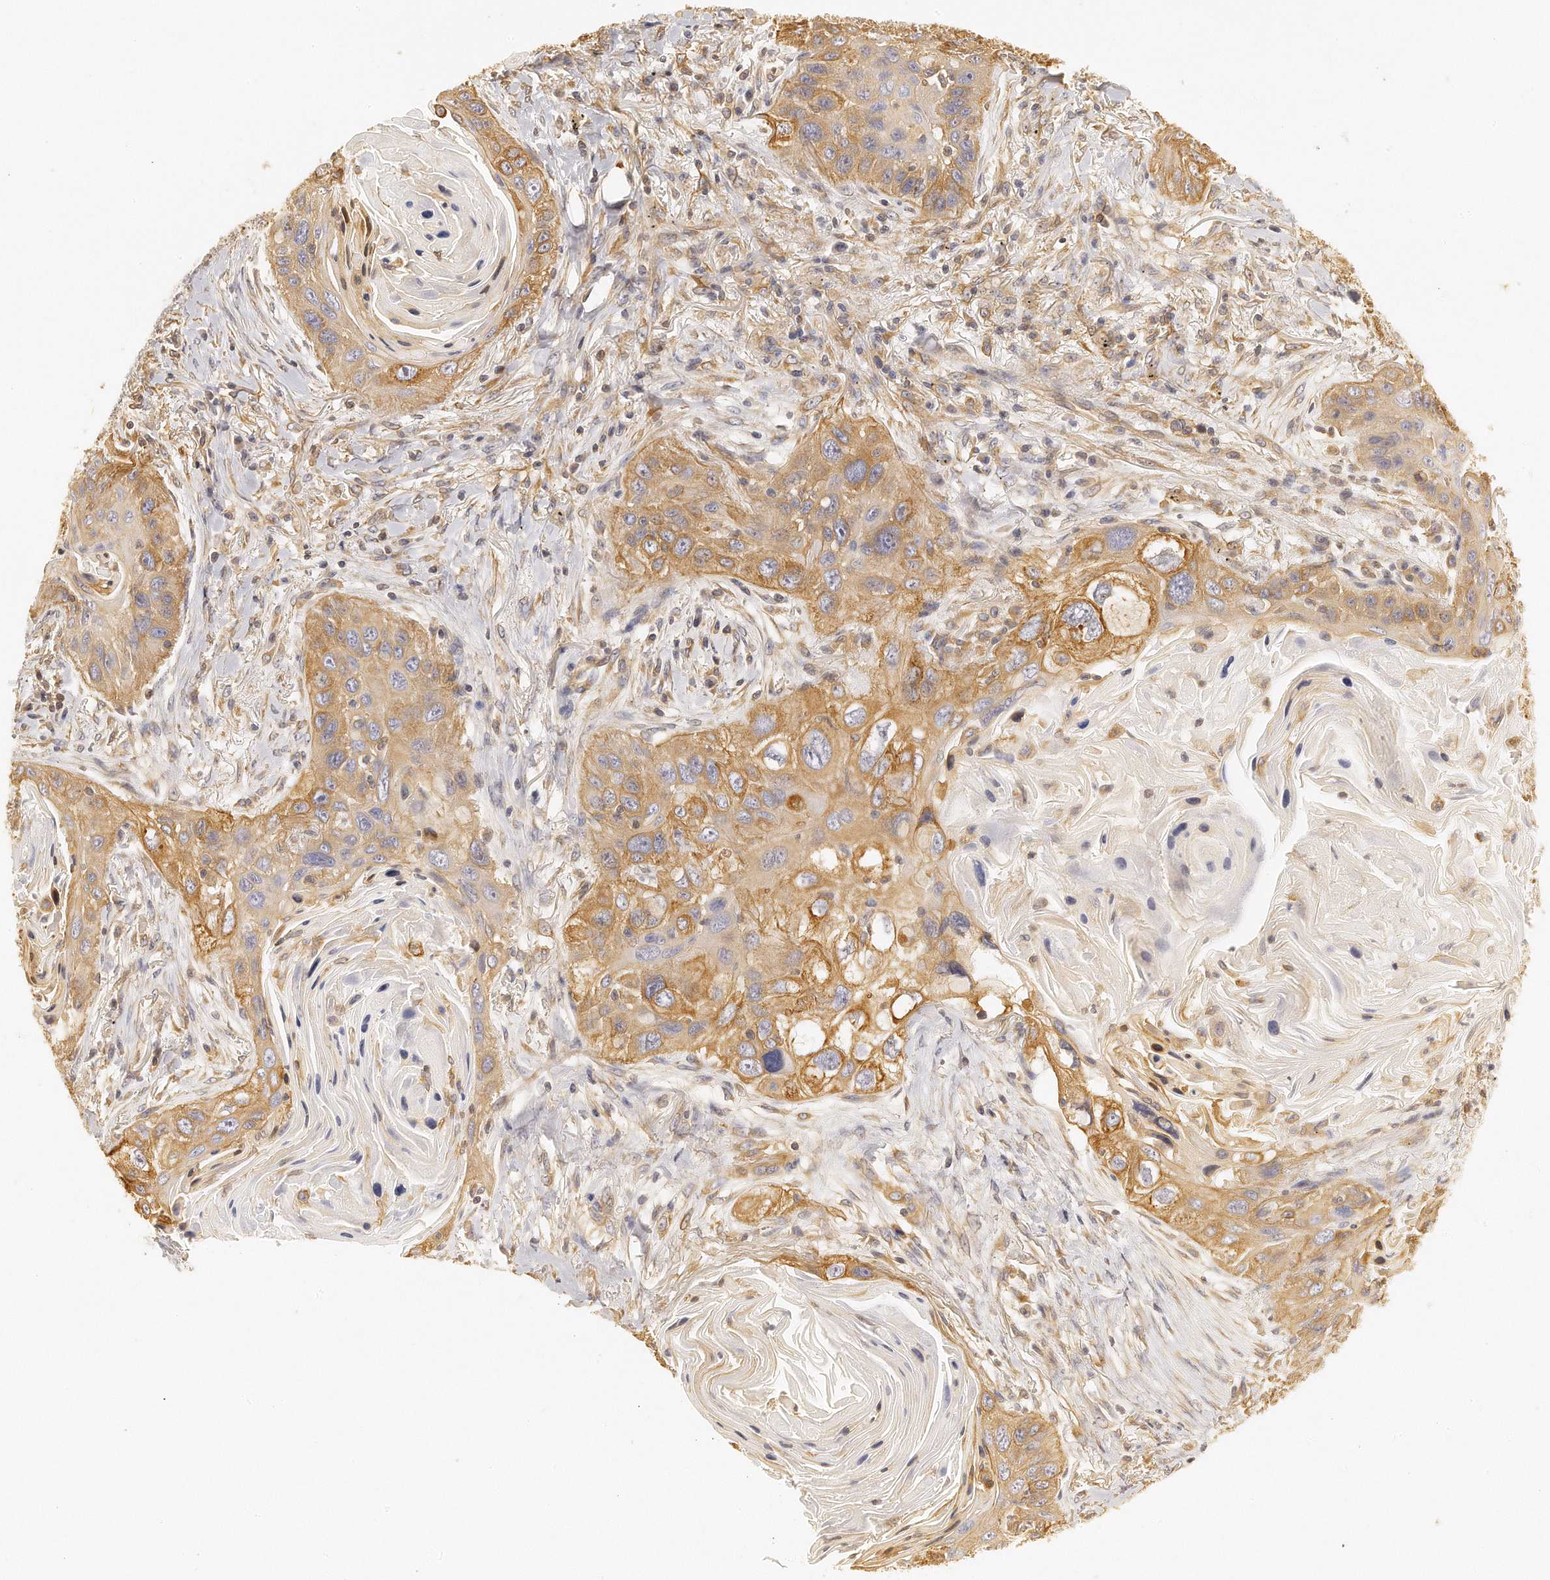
{"staining": {"intensity": "moderate", "quantity": ">75%", "location": "cytoplasmic/membranous"}, "tissue": "lung cancer", "cell_type": "Tumor cells", "image_type": "cancer", "snomed": [{"axis": "morphology", "description": "Squamous cell carcinoma, NOS"}, {"axis": "topography", "description": "Lung"}], "caption": "Immunohistochemistry (IHC) (DAB (3,3'-diaminobenzidine)) staining of human lung cancer displays moderate cytoplasmic/membranous protein positivity in approximately >75% of tumor cells. (Stains: DAB in brown, nuclei in blue, Microscopy: brightfield microscopy at high magnification).", "gene": "CHST7", "patient": {"sex": "female", "age": 67}}